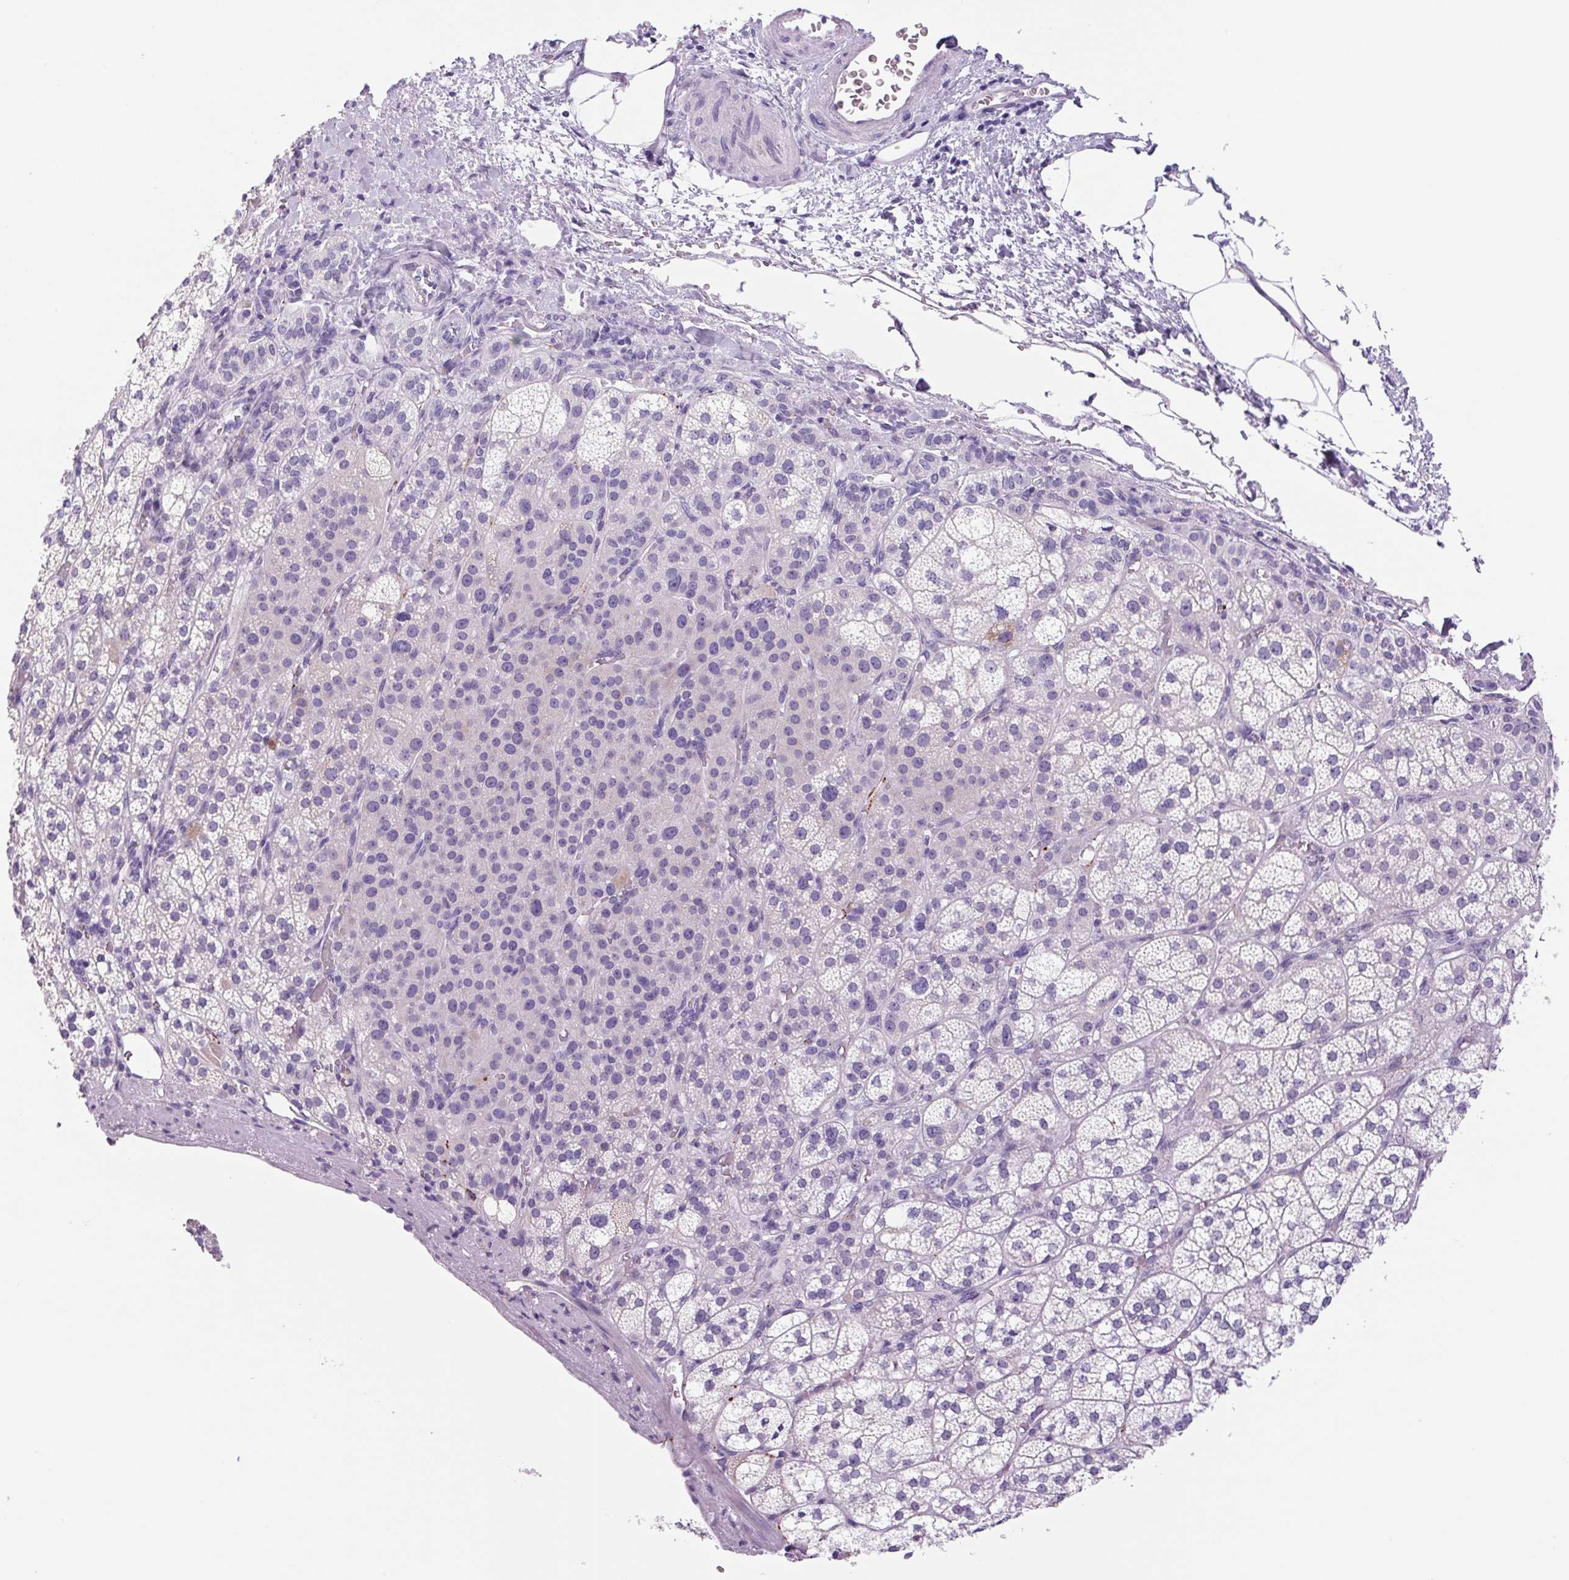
{"staining": {"intensity": "negative", "quantity": "none", "location": "none"}, "tissue": "adrenal gland", "cell_type": "Glandular cells", "image_type": "normal", "snomed": [{"axis": "morphology", "description": "Normal tissue, NOS"}, {"axis": "topography", "description": "Adrenal gland"}], "caption": "Immunohistochemical staining of benign adrenal gland reveals no significant expression in glandular cells.", "gene": "CHGA", "patient": {"sex": "female", "age": 60}}